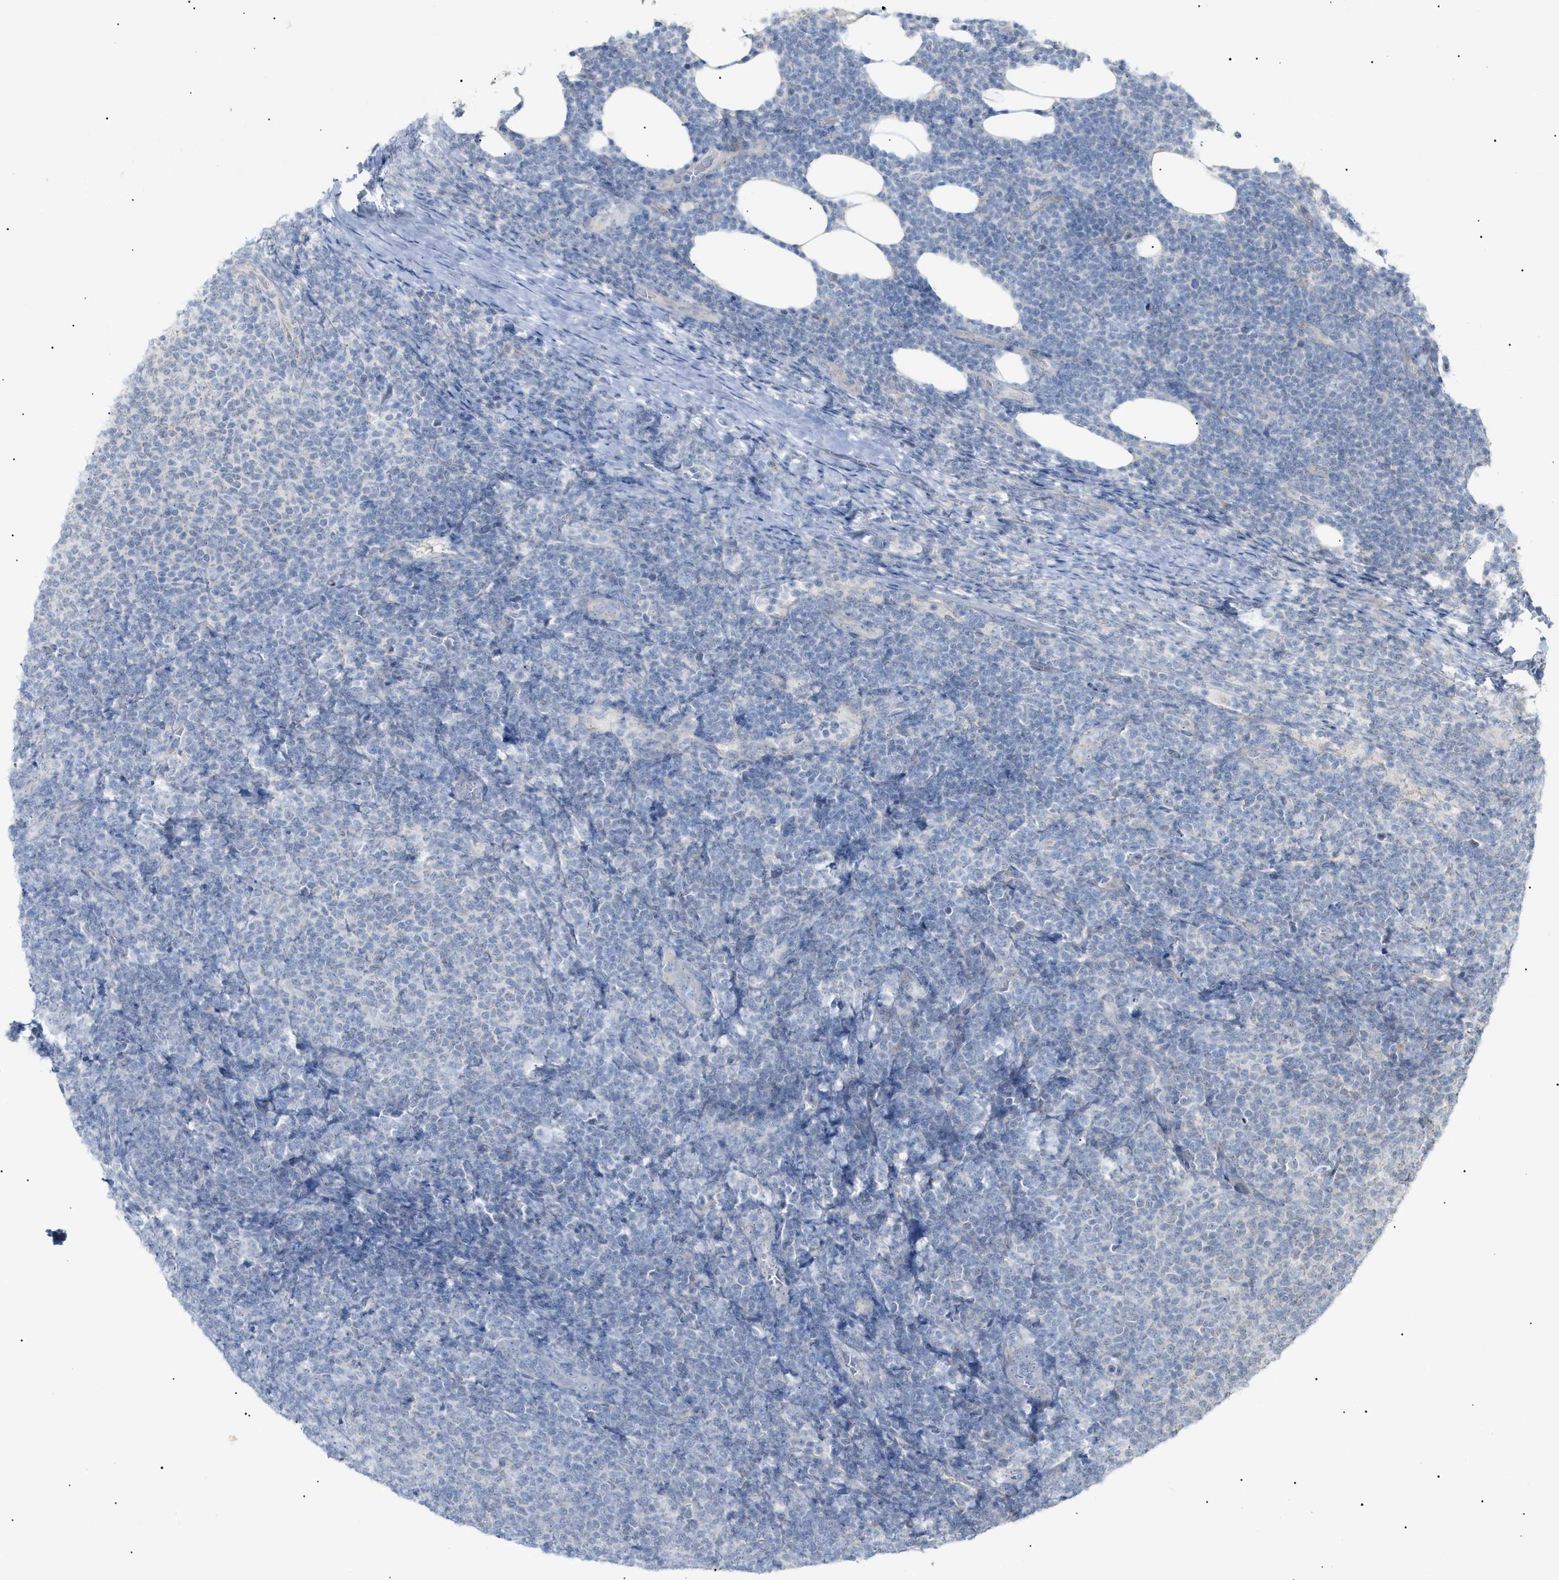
{"staining": {"intensity": "negative", "quantity": "none", "location": "none"}, "tissue": "lymphoma", "cell_type": "Tumor cells", "image_type": "cancer", "snomed": [{"axis": "morphology", "description": "Malignant lymphoma, non-Hodgkin's type, Low grade"}, {"axis": "topography", "description": "Lymph node"}], "caption": "The histopathology image reveals no significant staining in tumor cells of malignant lymphoma, non-Hodgkin's type (low-grade).", "gene": "SLC25A31", "patient": {"sex": "male", "age": 66}}